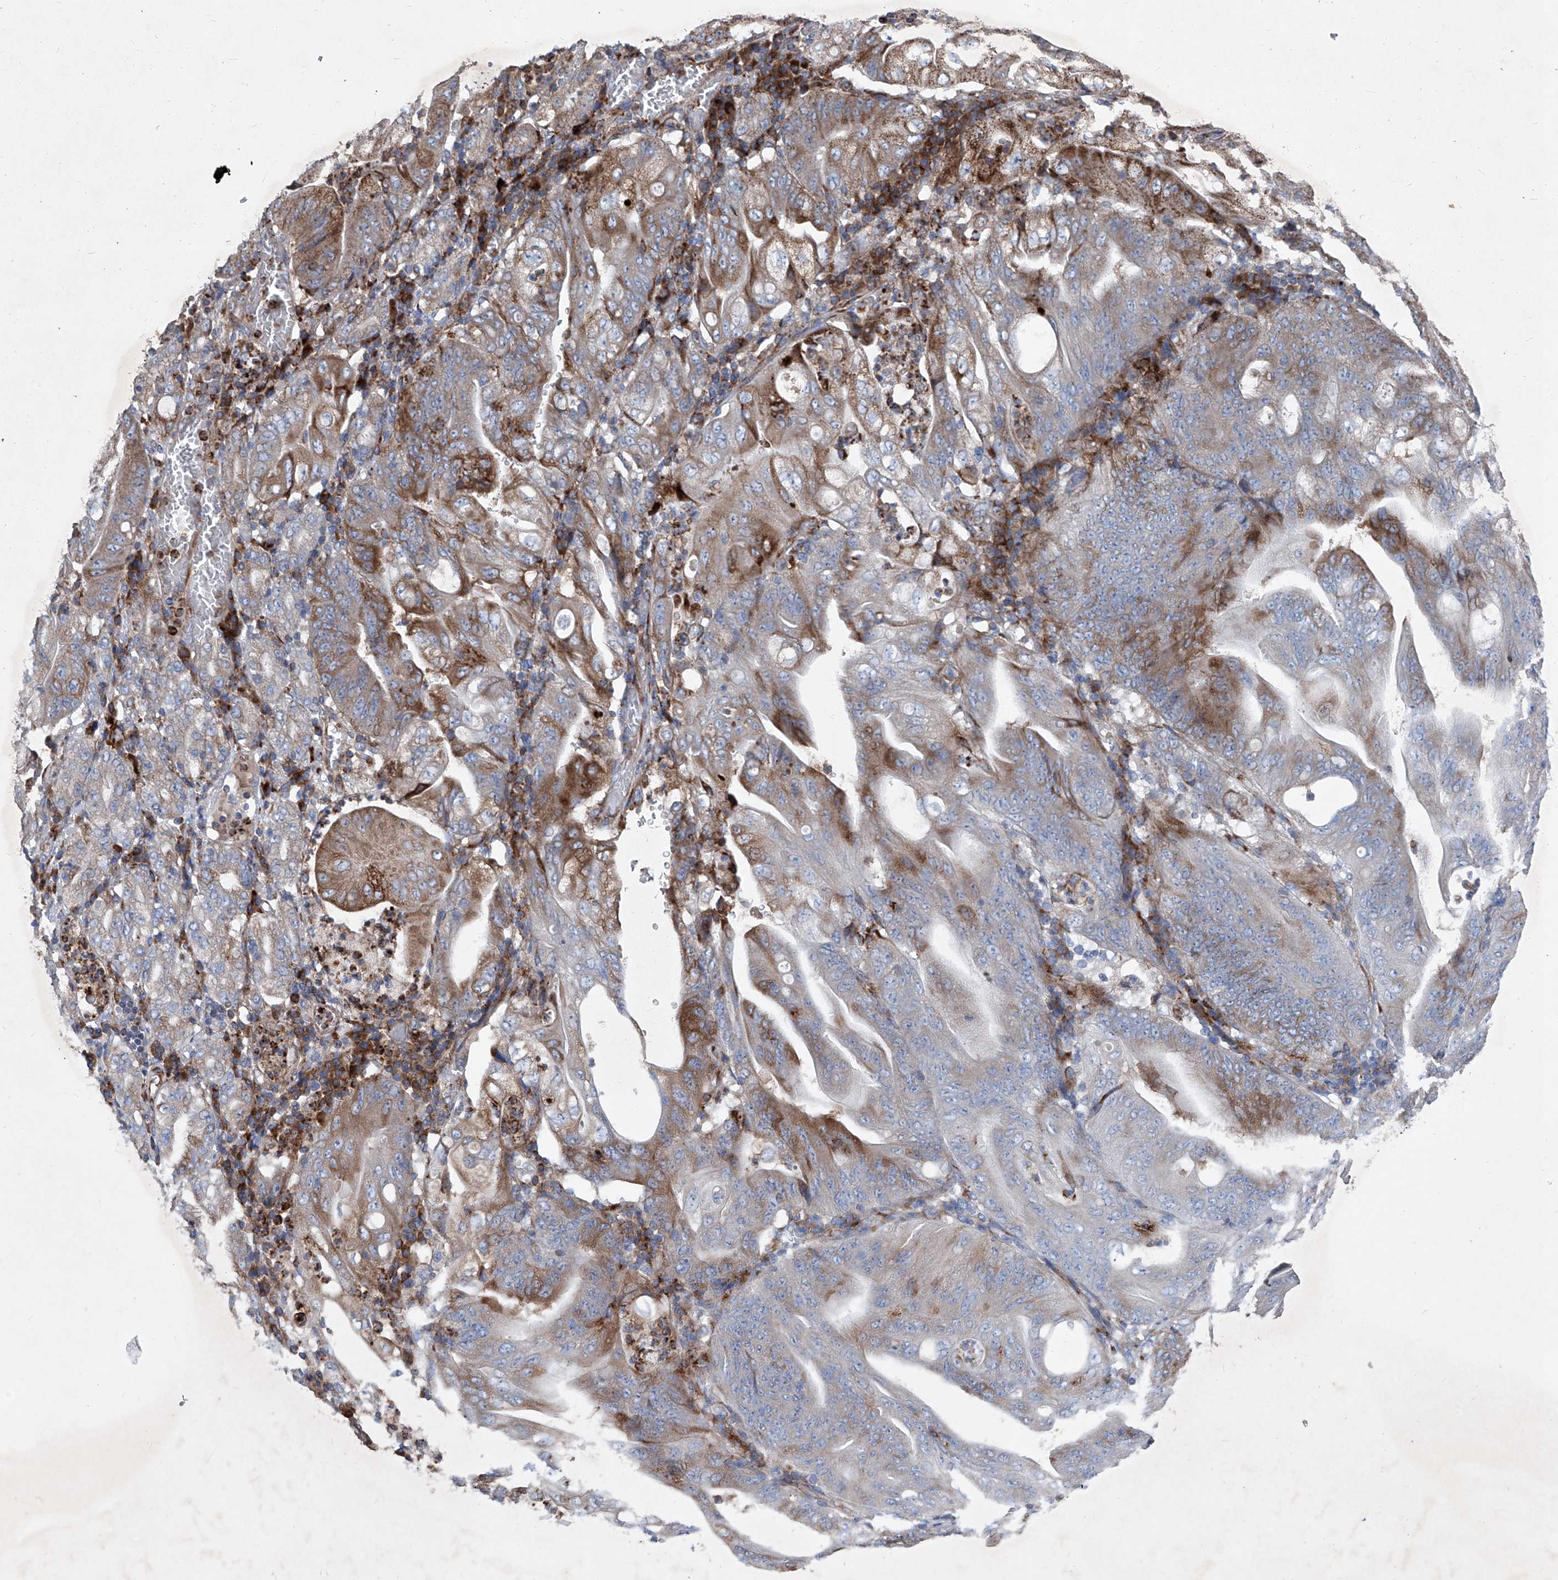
{"staining": {"intensity": "moderate", "quantity": ">75%", "location": "cytoplasmic/membranous"}, "tissue": "stomach cancer", "cell_type": "Tumor cells", "image_type": "cancer", "snomed": [{"axis": "morphology", "description": "Adenocarcinoma, NOS"}, {"axis": "topography", "description": "Stomach"}], "caption": "This histopathology image reveals immunohistochemistry staining of stomach cancer, with medium moderate cytoplasmic/membranous staining in approximately >75% of tumor cells.", "gene": "IFI27", "patient": {"sex": "female", "age": 73}}